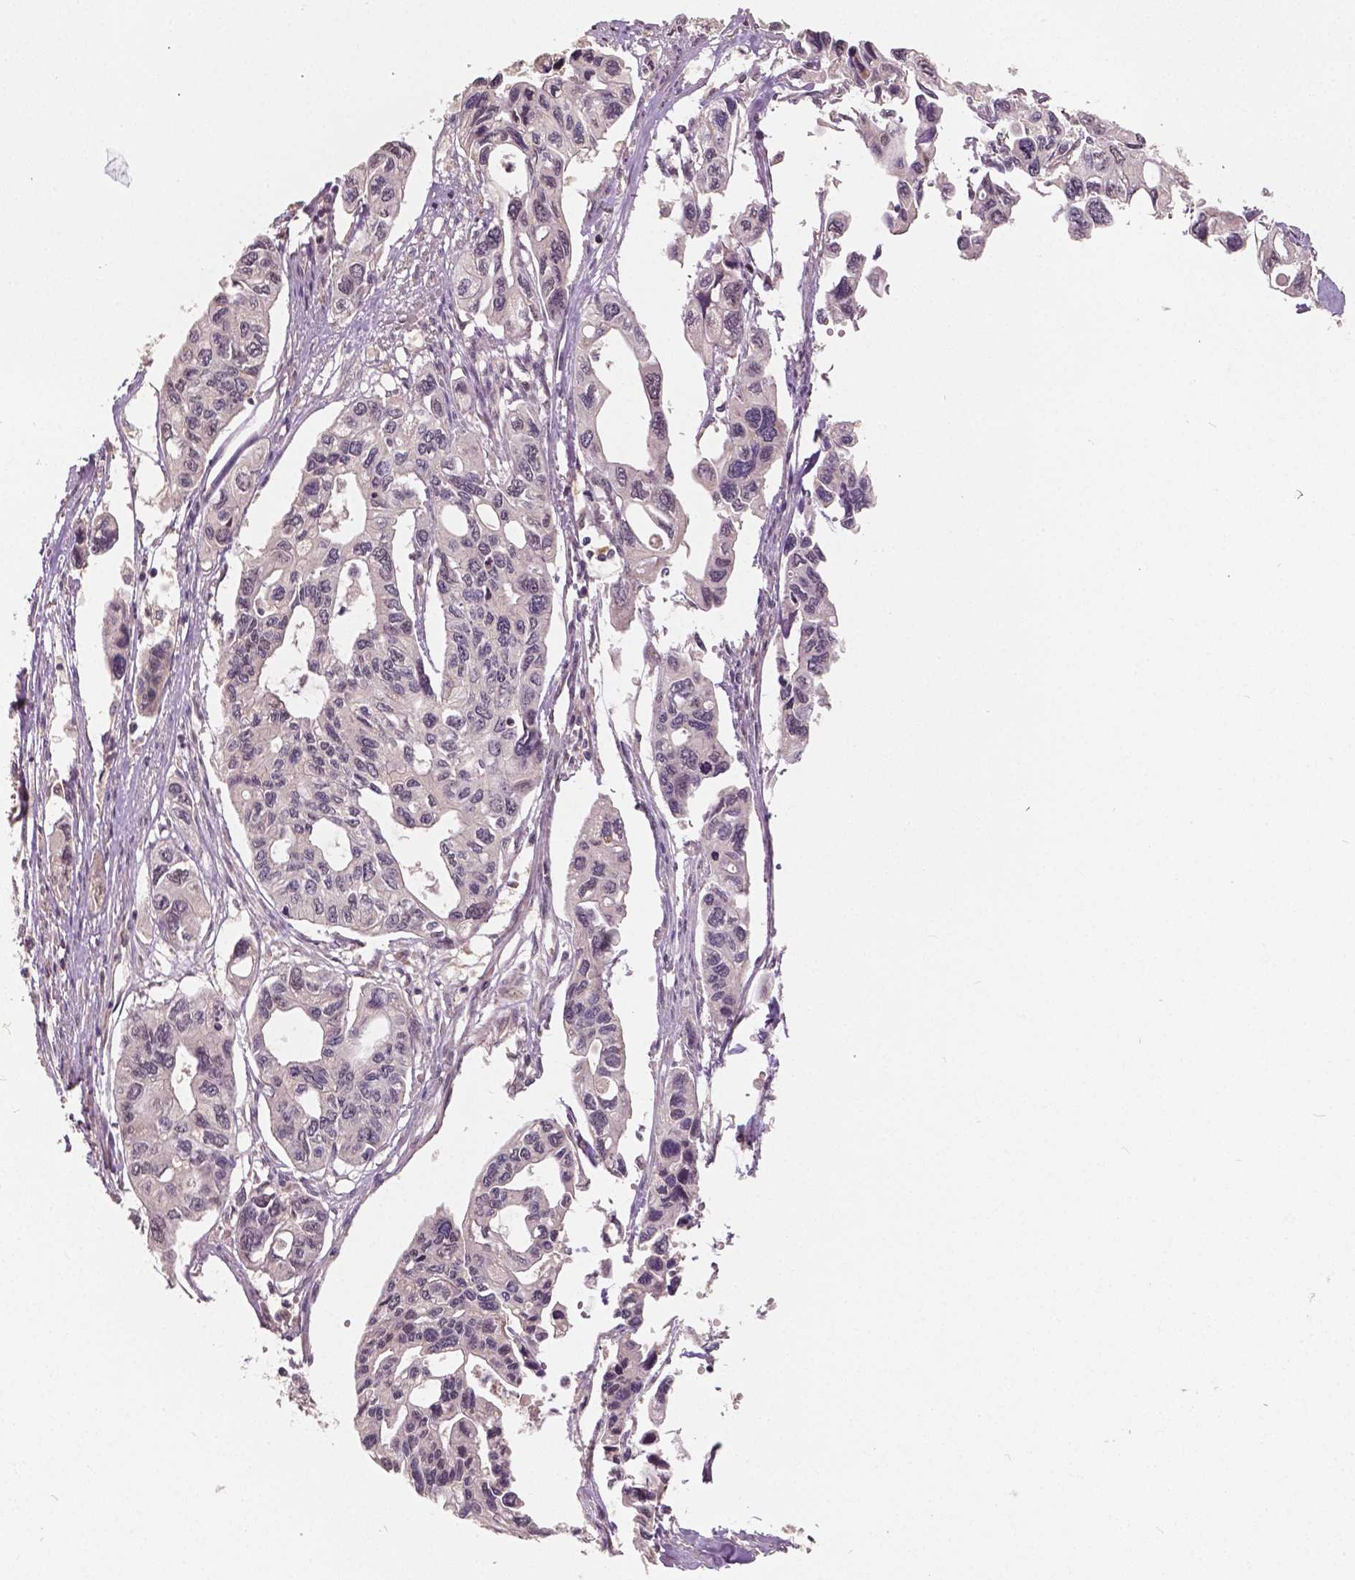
{"staining": {"intensity": "negative", "quantity": "none", "location": "none"}, "tissue": "pancreatic cancer", "cell_type": "Tumor cells", "image_type": "cancer", "snomed": [{"axis": "morphology", "description": "Adenocarcinoma, NOS"}, {"axis": "topography", "description": "Pancreas"}], "caption": "This is a histopathology image of IHC staining of adenocarcinoma (pancreatic), which shows no staining in tumor cells.", "gene": "HMBOX1", "patient": {"sex": "female", "age": 76}}